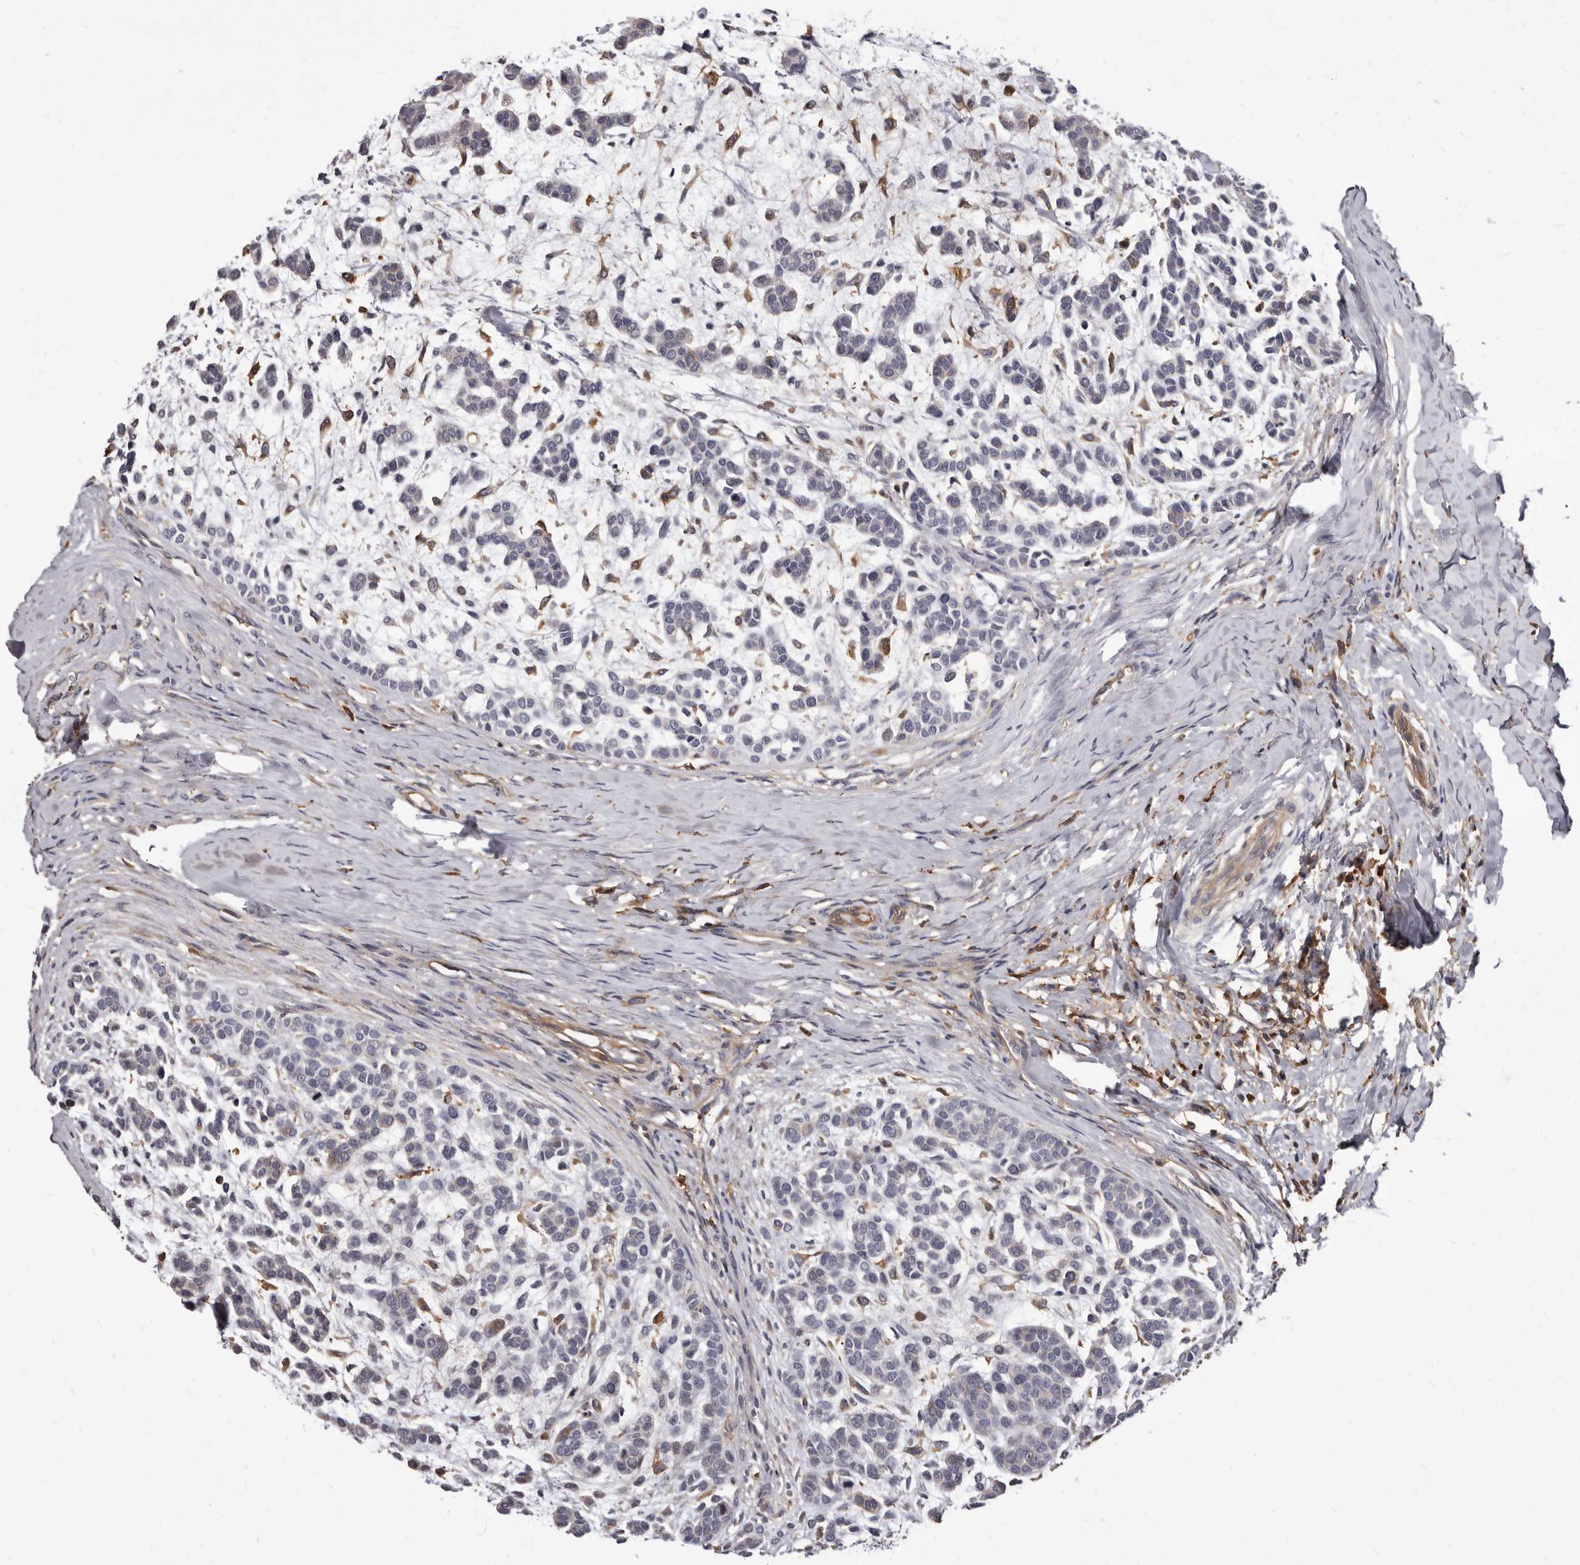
{"staining": {"intensity": "negative", "quantity": "none", "location": "none"}, "tissue": "head and neck cancer", "cell_type": "Tumor cells", "image_type": "cancer", "snomed": [{"axis": "morphology", "description": "Adenocarcinoma, NOS"}, {"axis": "morphology", "description": "Adenoma, NOS"}, {"axis": "topography", "description": "Head-Neck"}], "caption": "High power microscopy histopathology image of an immunohistochemistry (IHC) micrograph of head and neck cancer (adenoma), revealing no significant expression in tumor cells. (DAB (3,3'-diaminobenzidine) immunohistochemistry with hematoxylin counter stain).", "gene": "NIBAN1", "patient": {"sex": "female", "age": 55}}